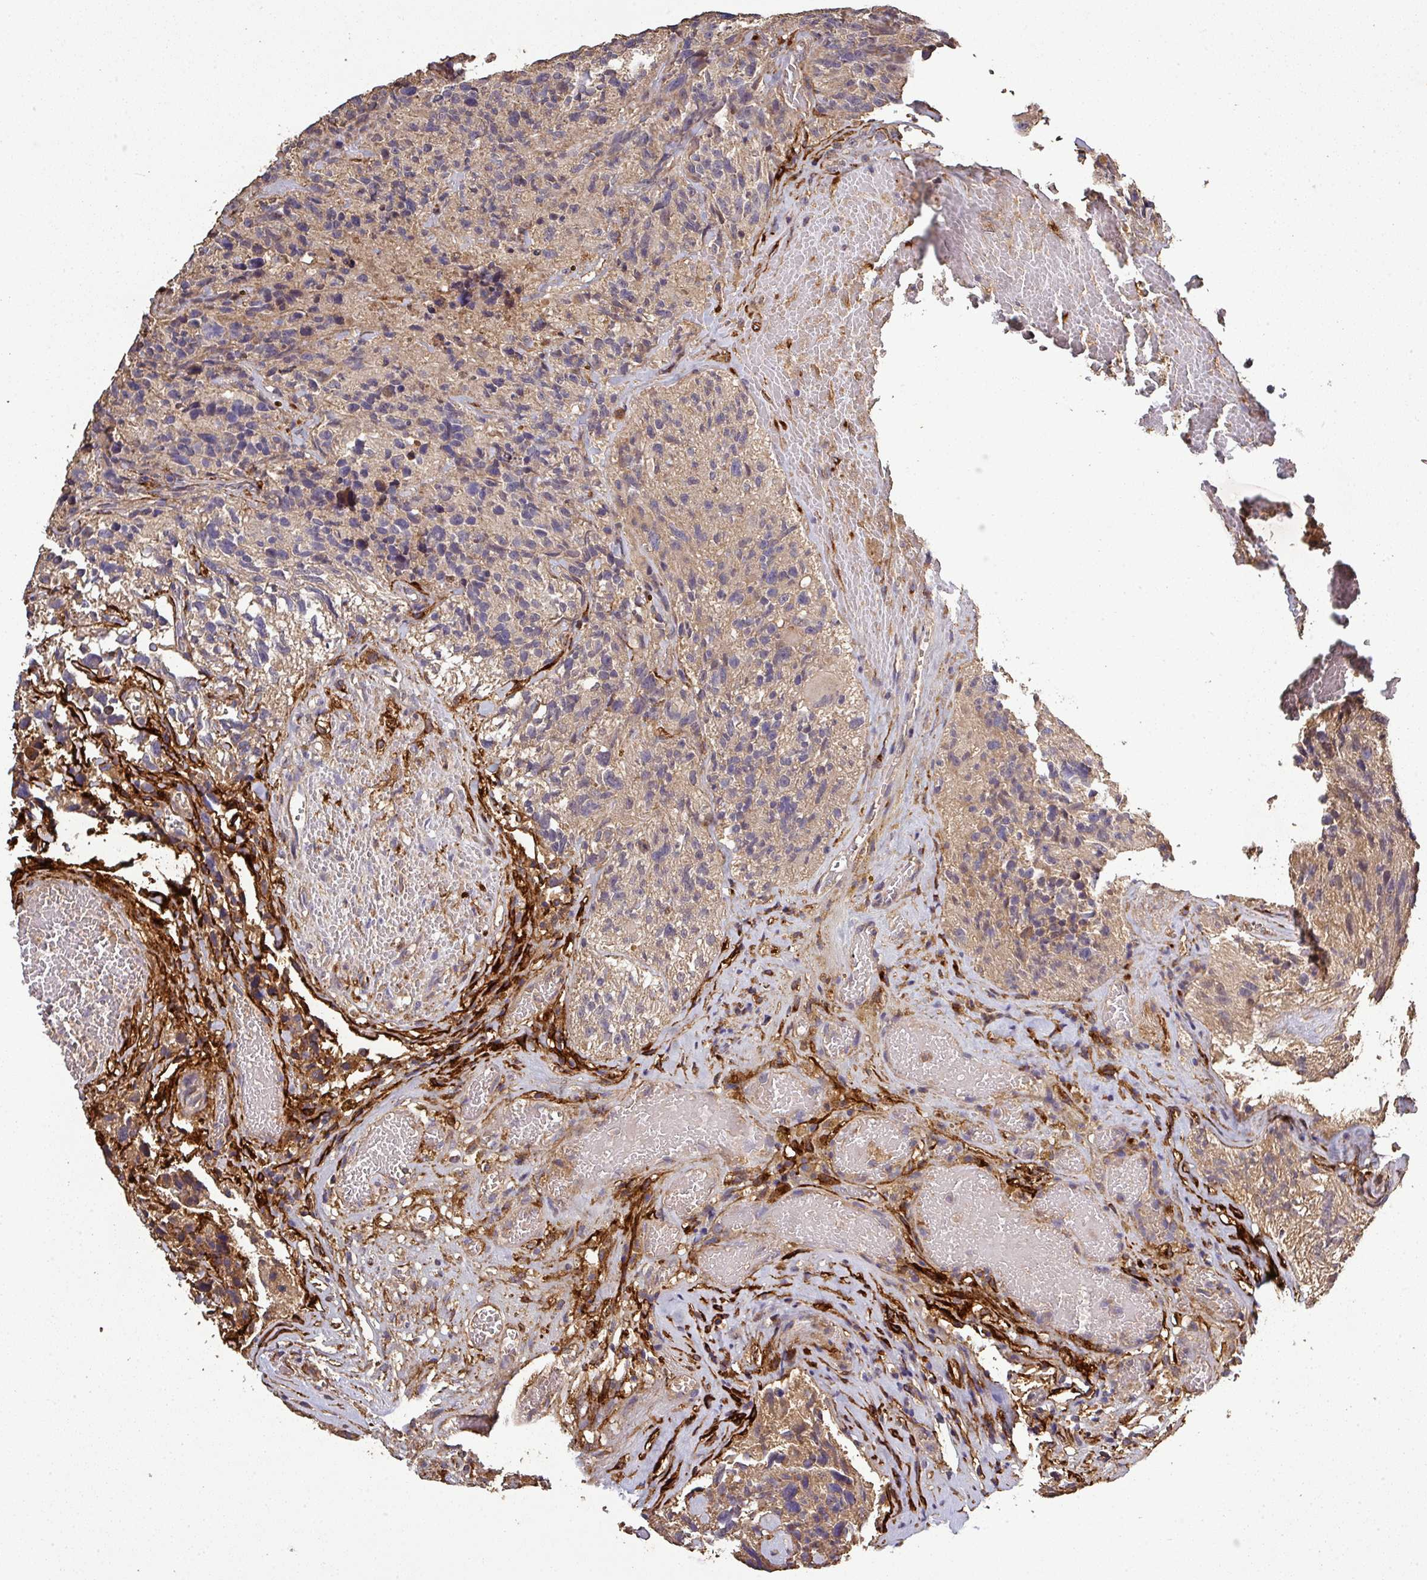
{"staining": {"intensity": "weak", "quantity": "<25%", "location": "cytoplasmic/membranous"}, "tissue": "glioma", "cell_type": "Tumor cells", "image_type": "cancer", "snomed": [{"axis": "morphology", "description": "Glioma, malignant, High grade"}, {"axis": "topography", "description": "Brain"}], "caption": "Immunohistochemical staining of human malignant high-grade glioma displays no significant expression in tumor cells.", "gene": "ISLR", "patient": {"sex": "male", "age": 69}}